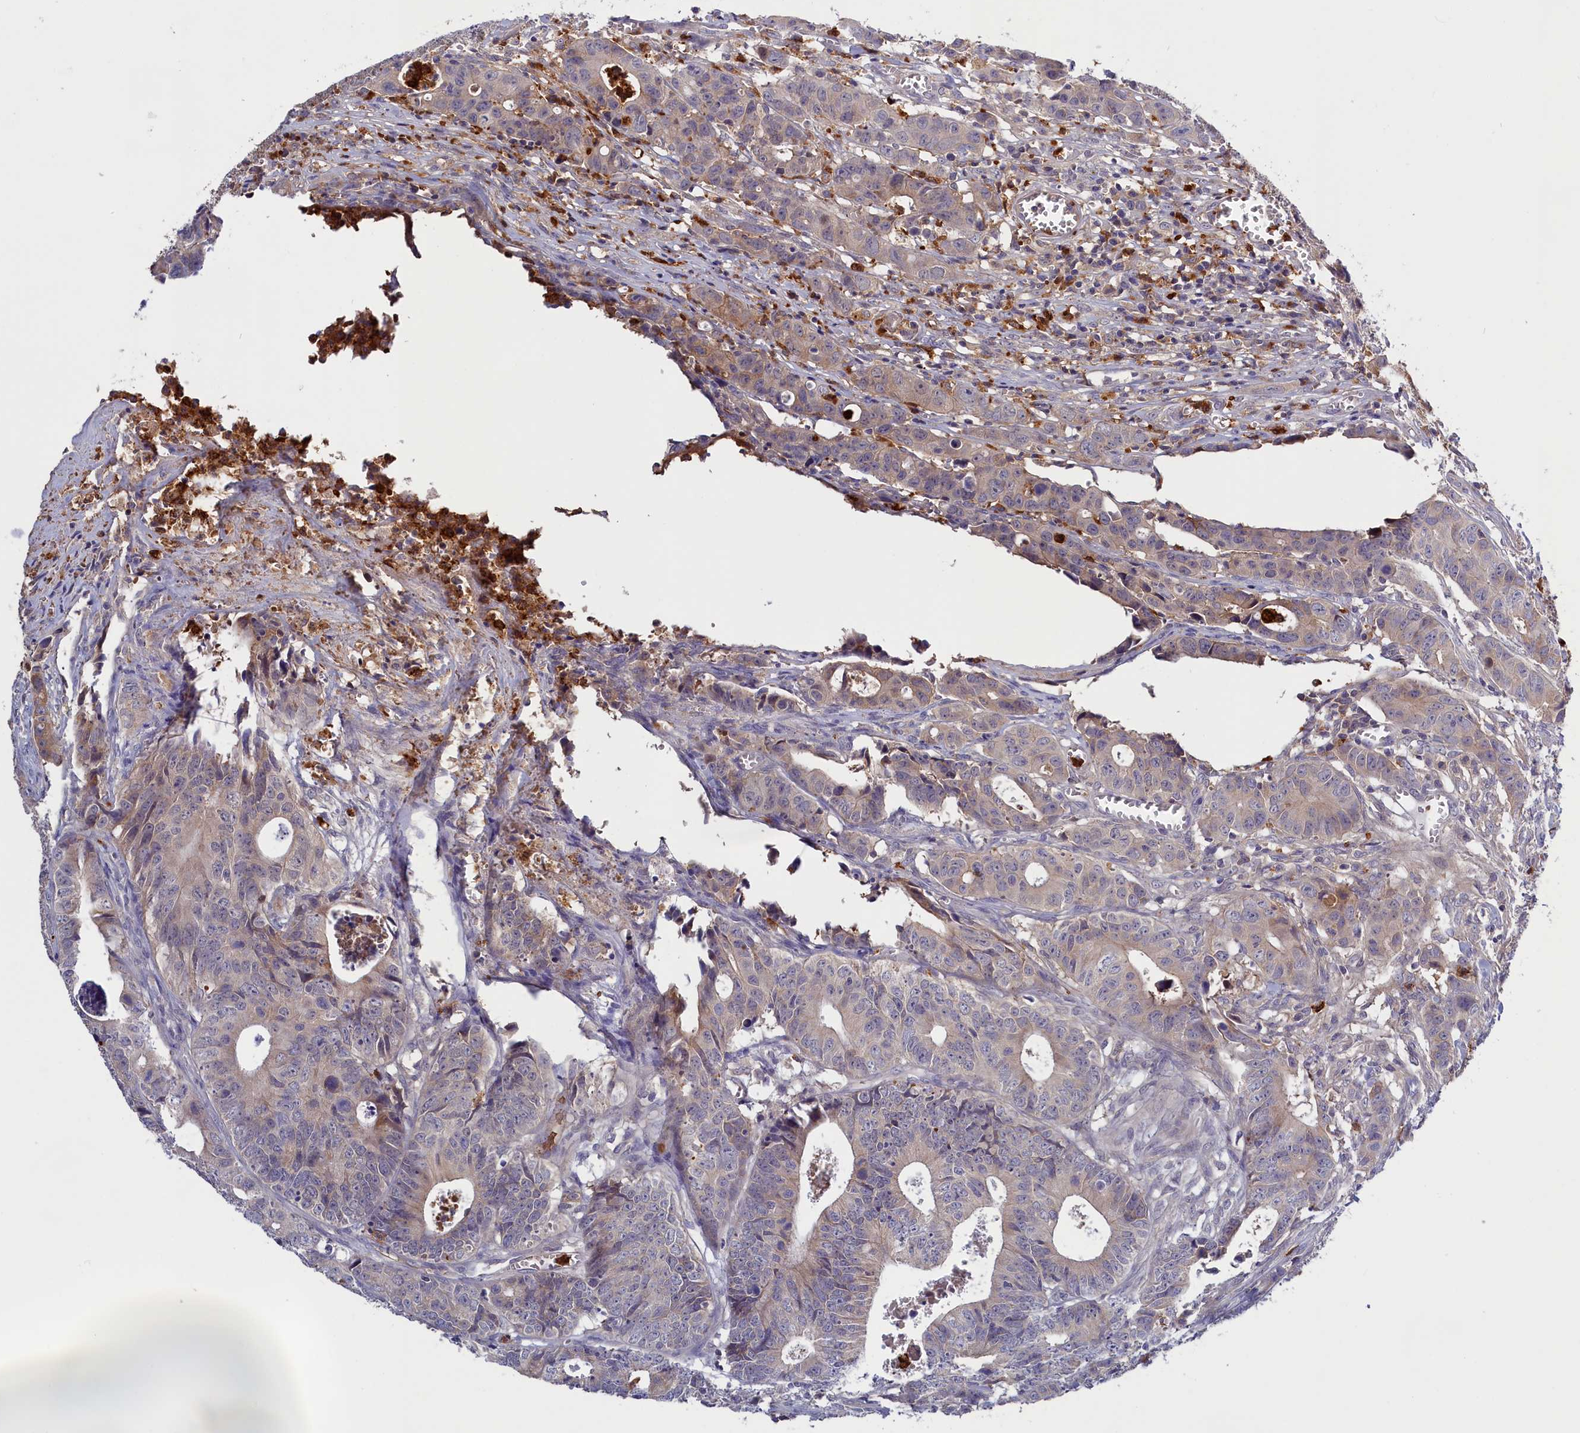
{"staining": {"intensity": "weak", "quantity": "<25%", "location": "cytoplasmic/membranous"}, "tissue": "colorectal cancer", "cell_type": "Tumor cells", "image_type": "cancer", "snomed": [{"axis": "morphology", "description": "Adenocarcinoma, NOS"}, {"axis": "topography", "description": "Colon"}], "caption": "This is a histopathology image of IHC staining of colorectal cancer (adenocarcinoma), which shows no staining in tumor cells.", "gene": "ADGRD1", "patient": {"sex": "female", "age": 57}}